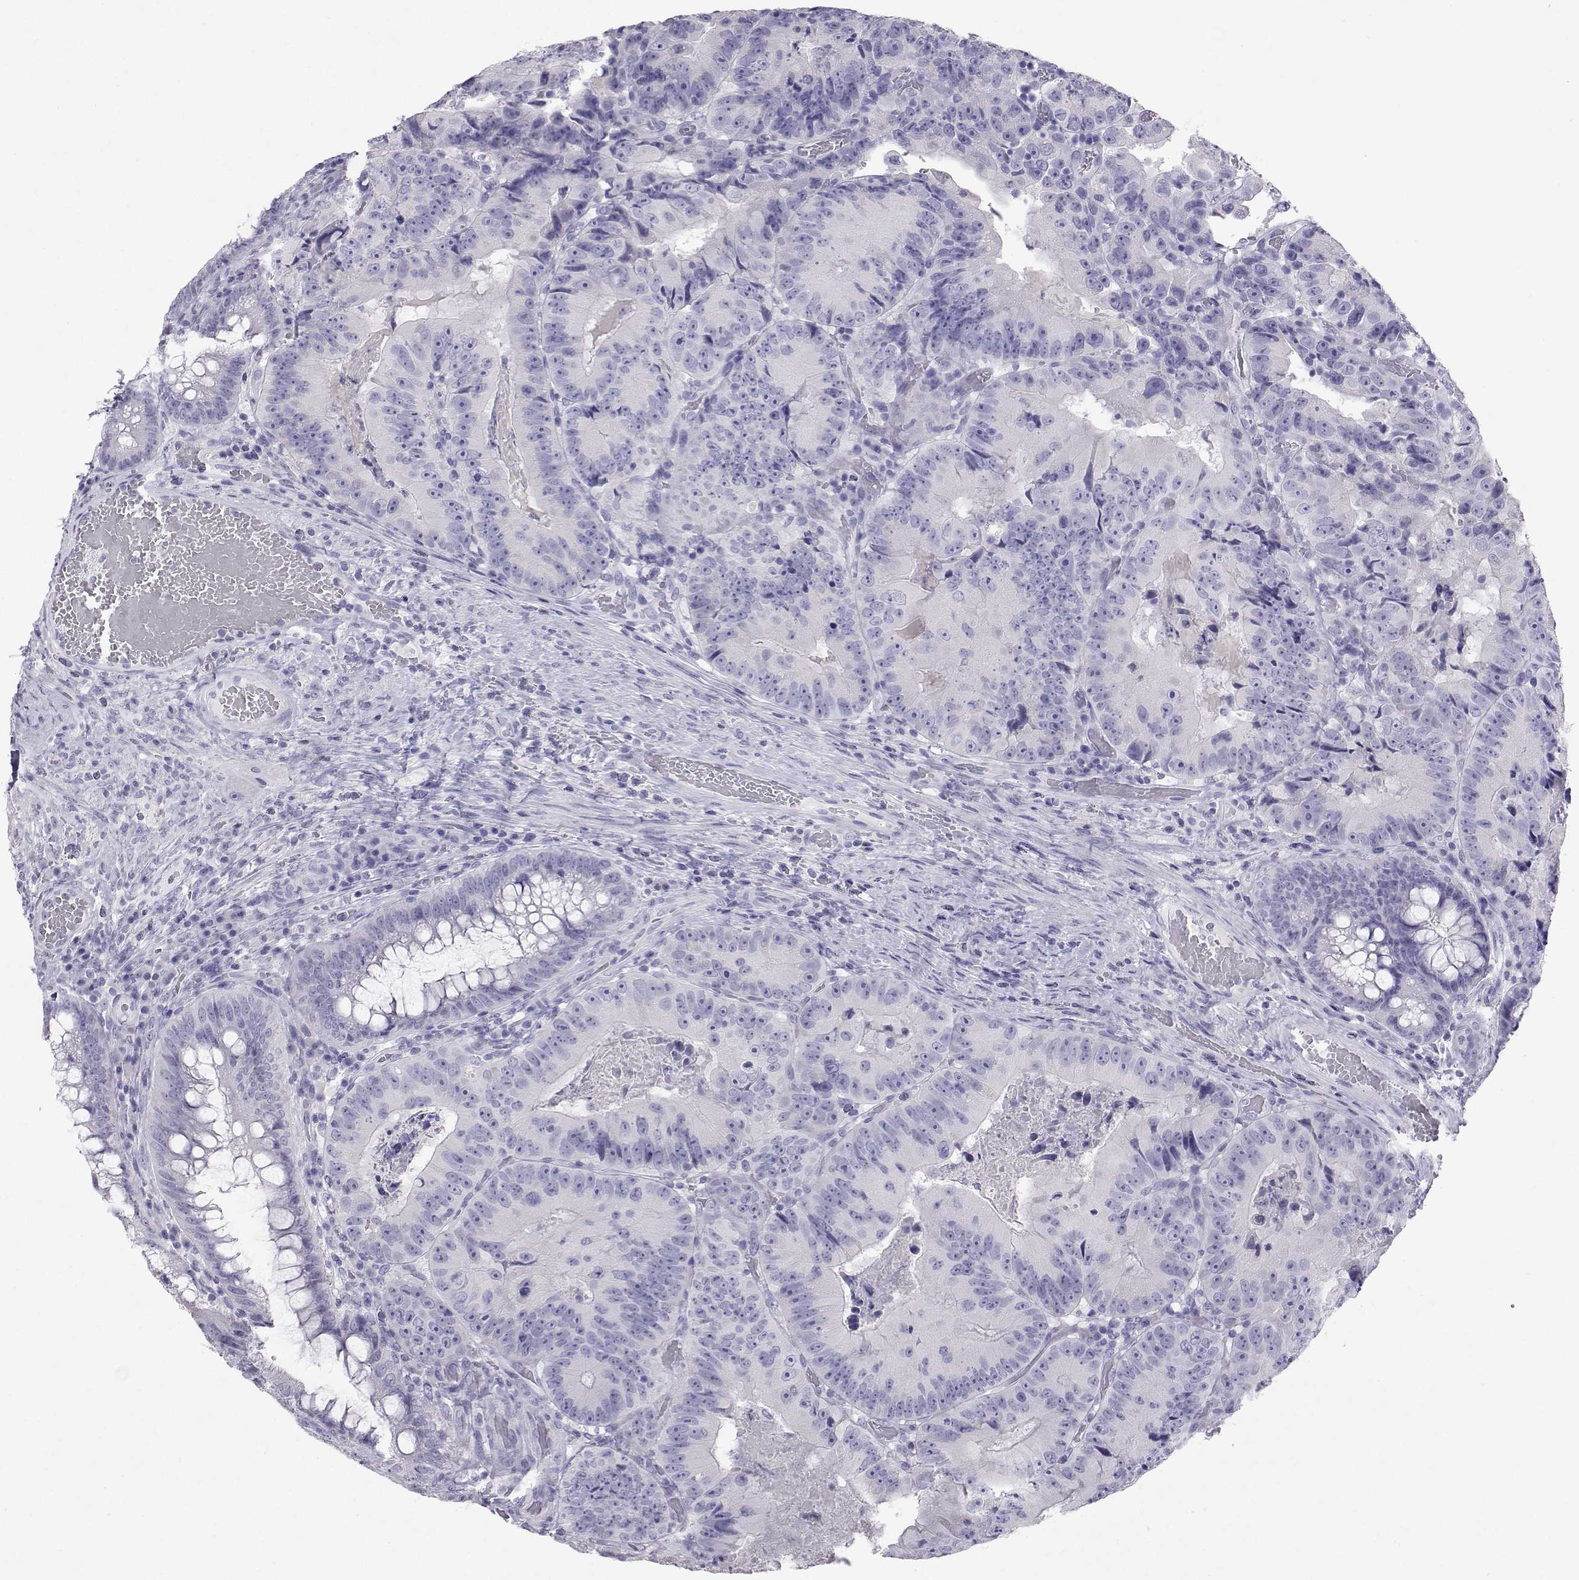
{"staining": {"intensity": "negative", "quantity": "none", "location": "none"}, "tissue": "colorectal cancer", "cell_type": "Tumor cells", "image_type": "cancer", "snomed": [{"axis": "morphology", "description": "Adenocarcinoma, NOS"}, {"axis": "topography", "description": "Colon"}], "caption": "IHC micrograph of human colorectal cancer (adenocarcinoma) stained for a protein (brown), which demonstrates no positivity in tumor cells. (DAB immunohistochemistry (IHC), high magnification).", "gene": "PLIN4", "patient": {"sex": "female", "age": 86}}